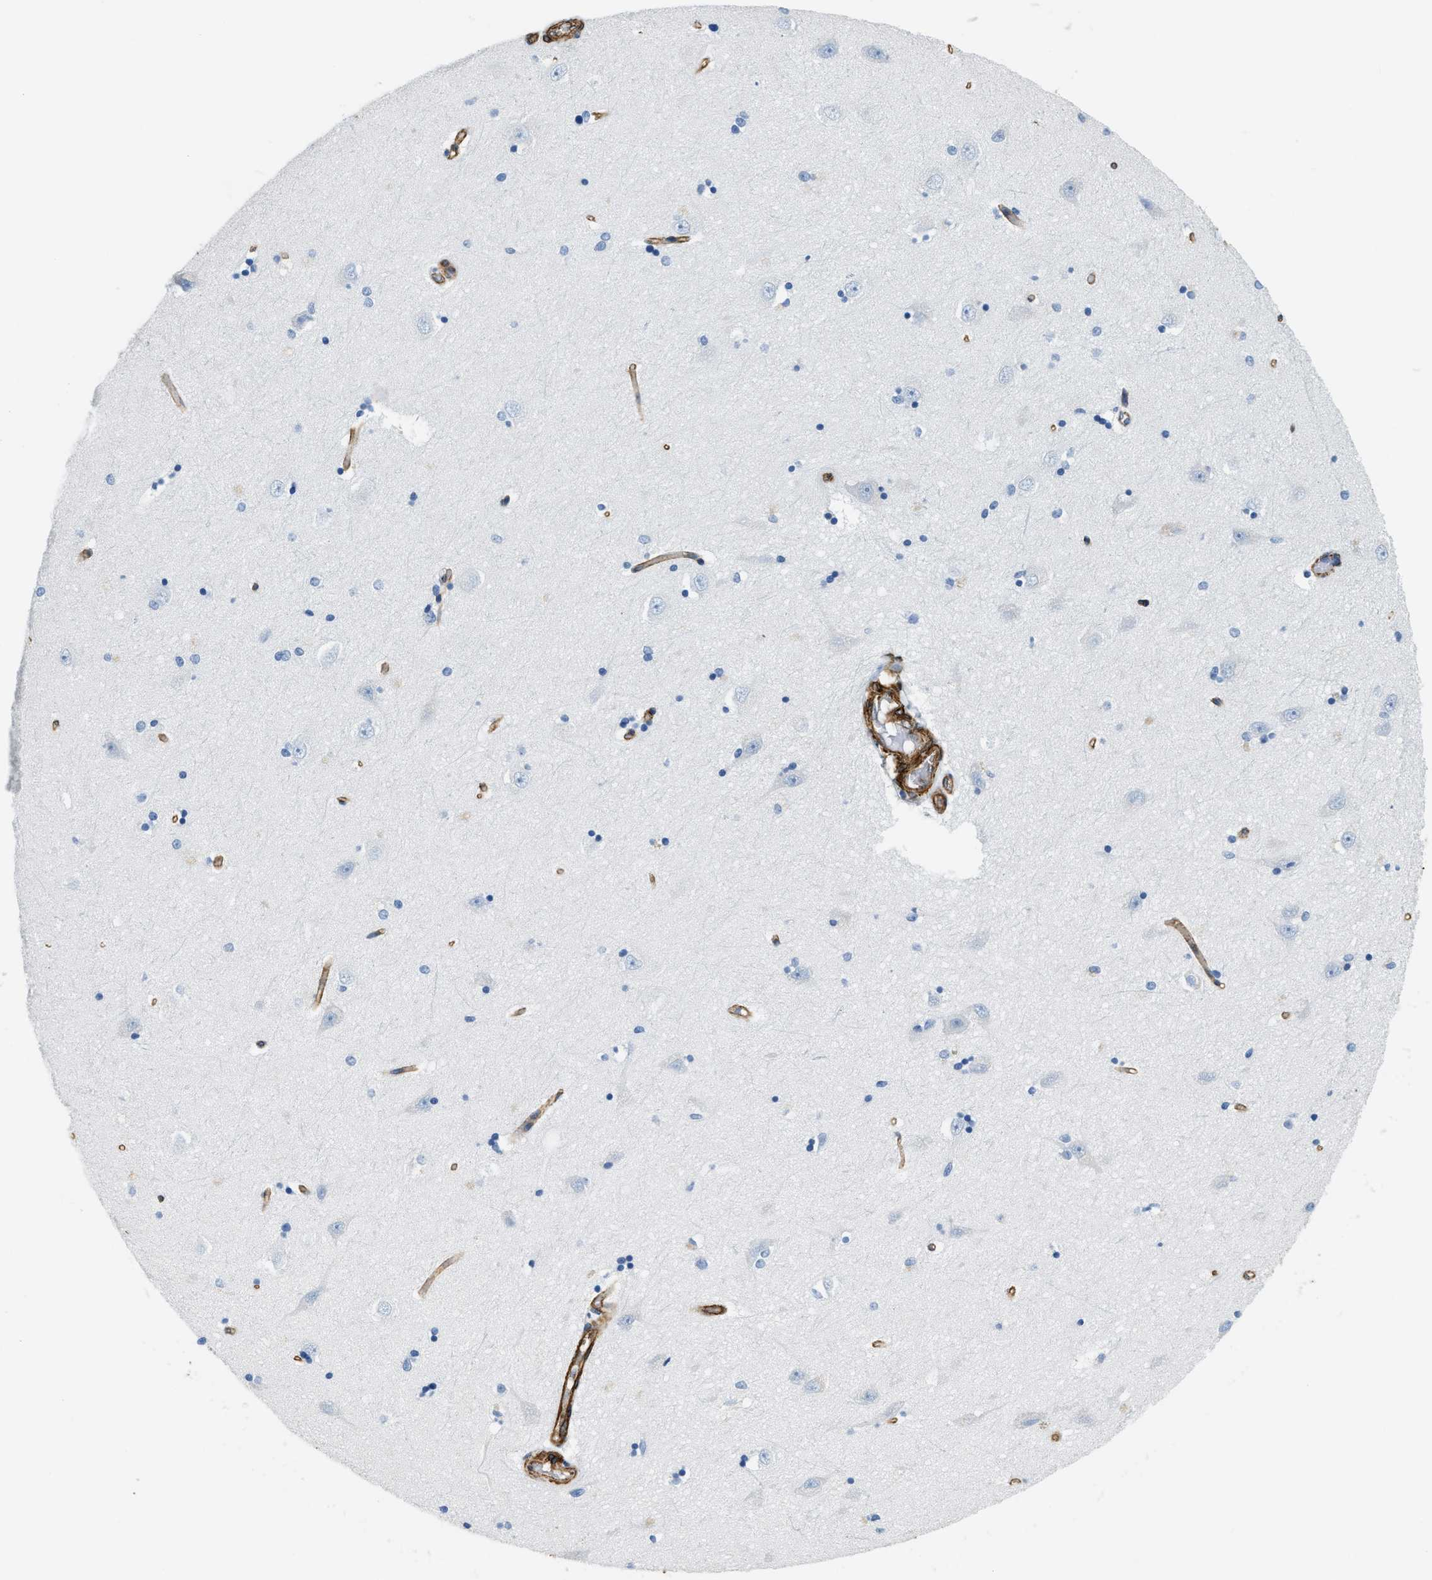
{"staining": {"intensity": "negative", "quantity": "none", "location": "none"}, "tissue": "hippocampus", "cell_type": "Glial cells", "image_type": "normal", "snomed": [{"axis": "morphology", "description": "Normal tissue, NOS"}, {"axis": "topography", "description": "Hippocampus"}], "caption": "The immunohistochemistry histopathology image has no significant staining in glial cells of hippocampus. (DAB IHC with hematoxylin counter stain).", "gene": "TMEM43", "patient": {"sex": "male", "age": 45}}